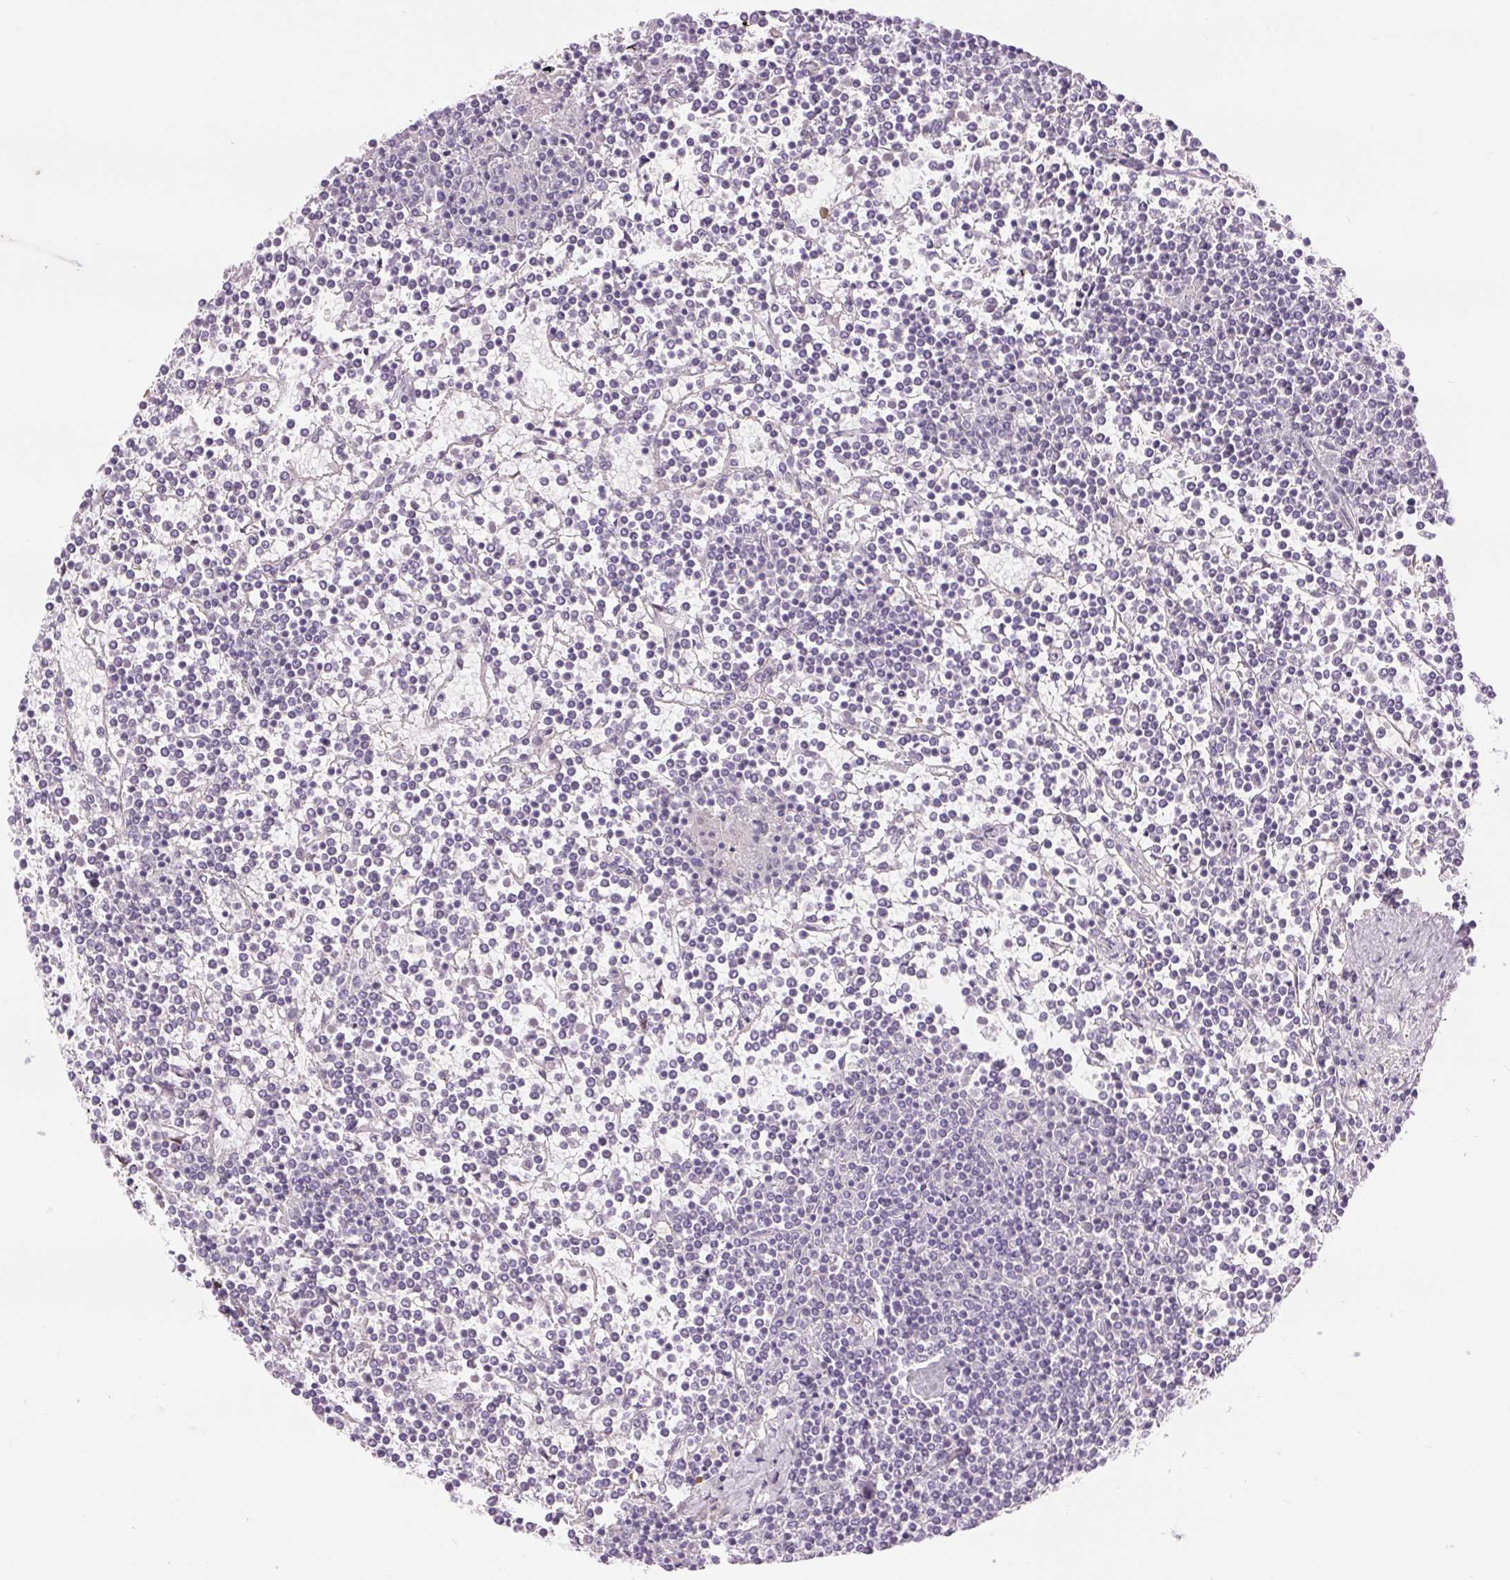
{"staining": {"intensity": "negative", "quantity": "none", "location": "none"}, "tissue": "lymphoma", "cell_type": "Tumor cells", "image_type": "cancer", "snomed": [{"axis": "morphology", "description": "Malignant lymphoma, non-Hodgkin's type, Low grade"}, {"axis": "topography", "description": "Spleen"}], "caption": "An immunohistochemistry photomicrograph of malignant lymphoma, non-Hodgkin's type (low-grade) is shown. There is no staining in tumor cells of malignant lymphoma, non-Hodgkin's type (low-grade).", "gene": "DIXDC1", "patient": {"sex": "female", "age": 19}}